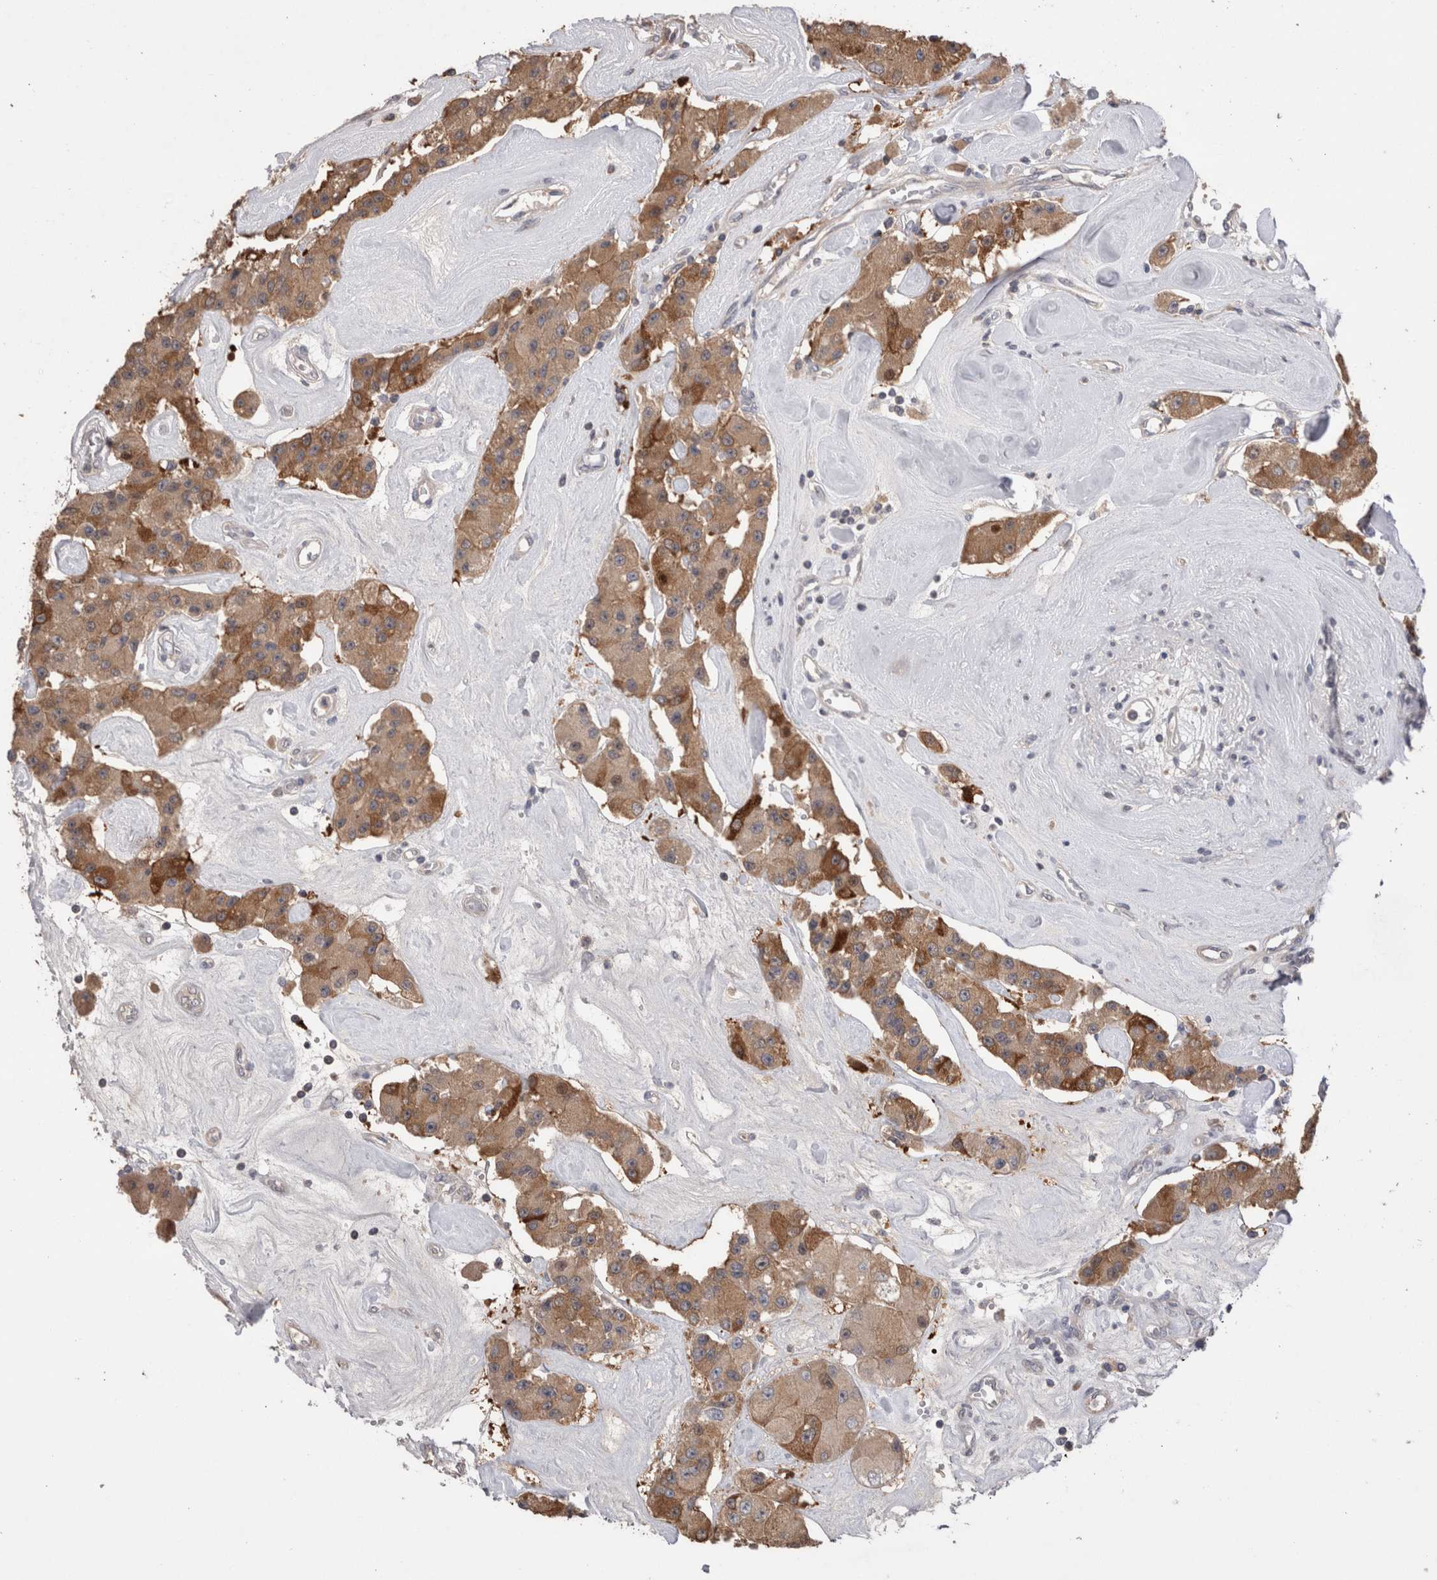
{"staining": {"intensity": "moderate", "quantity": ">75%", "location": "cytoplasmic/membranous"}, "tissue": "carcinoid", "cell_type": "Tumor cells", "image_type": "cancer", "snomed": [{"axis": "morphology", "description": "Carcinoid, malignant, NOS"}, {"axis": "topography", "description": "Pancreas"}], "caption": "Carcinoid (malignant) stained for a protein (brown) displays moderate cytoplasmic/membranous positive staining in approximately >75% of tumor cells.", "gene": "OTOR", "patient": {"sex": "male", "age": 41}}